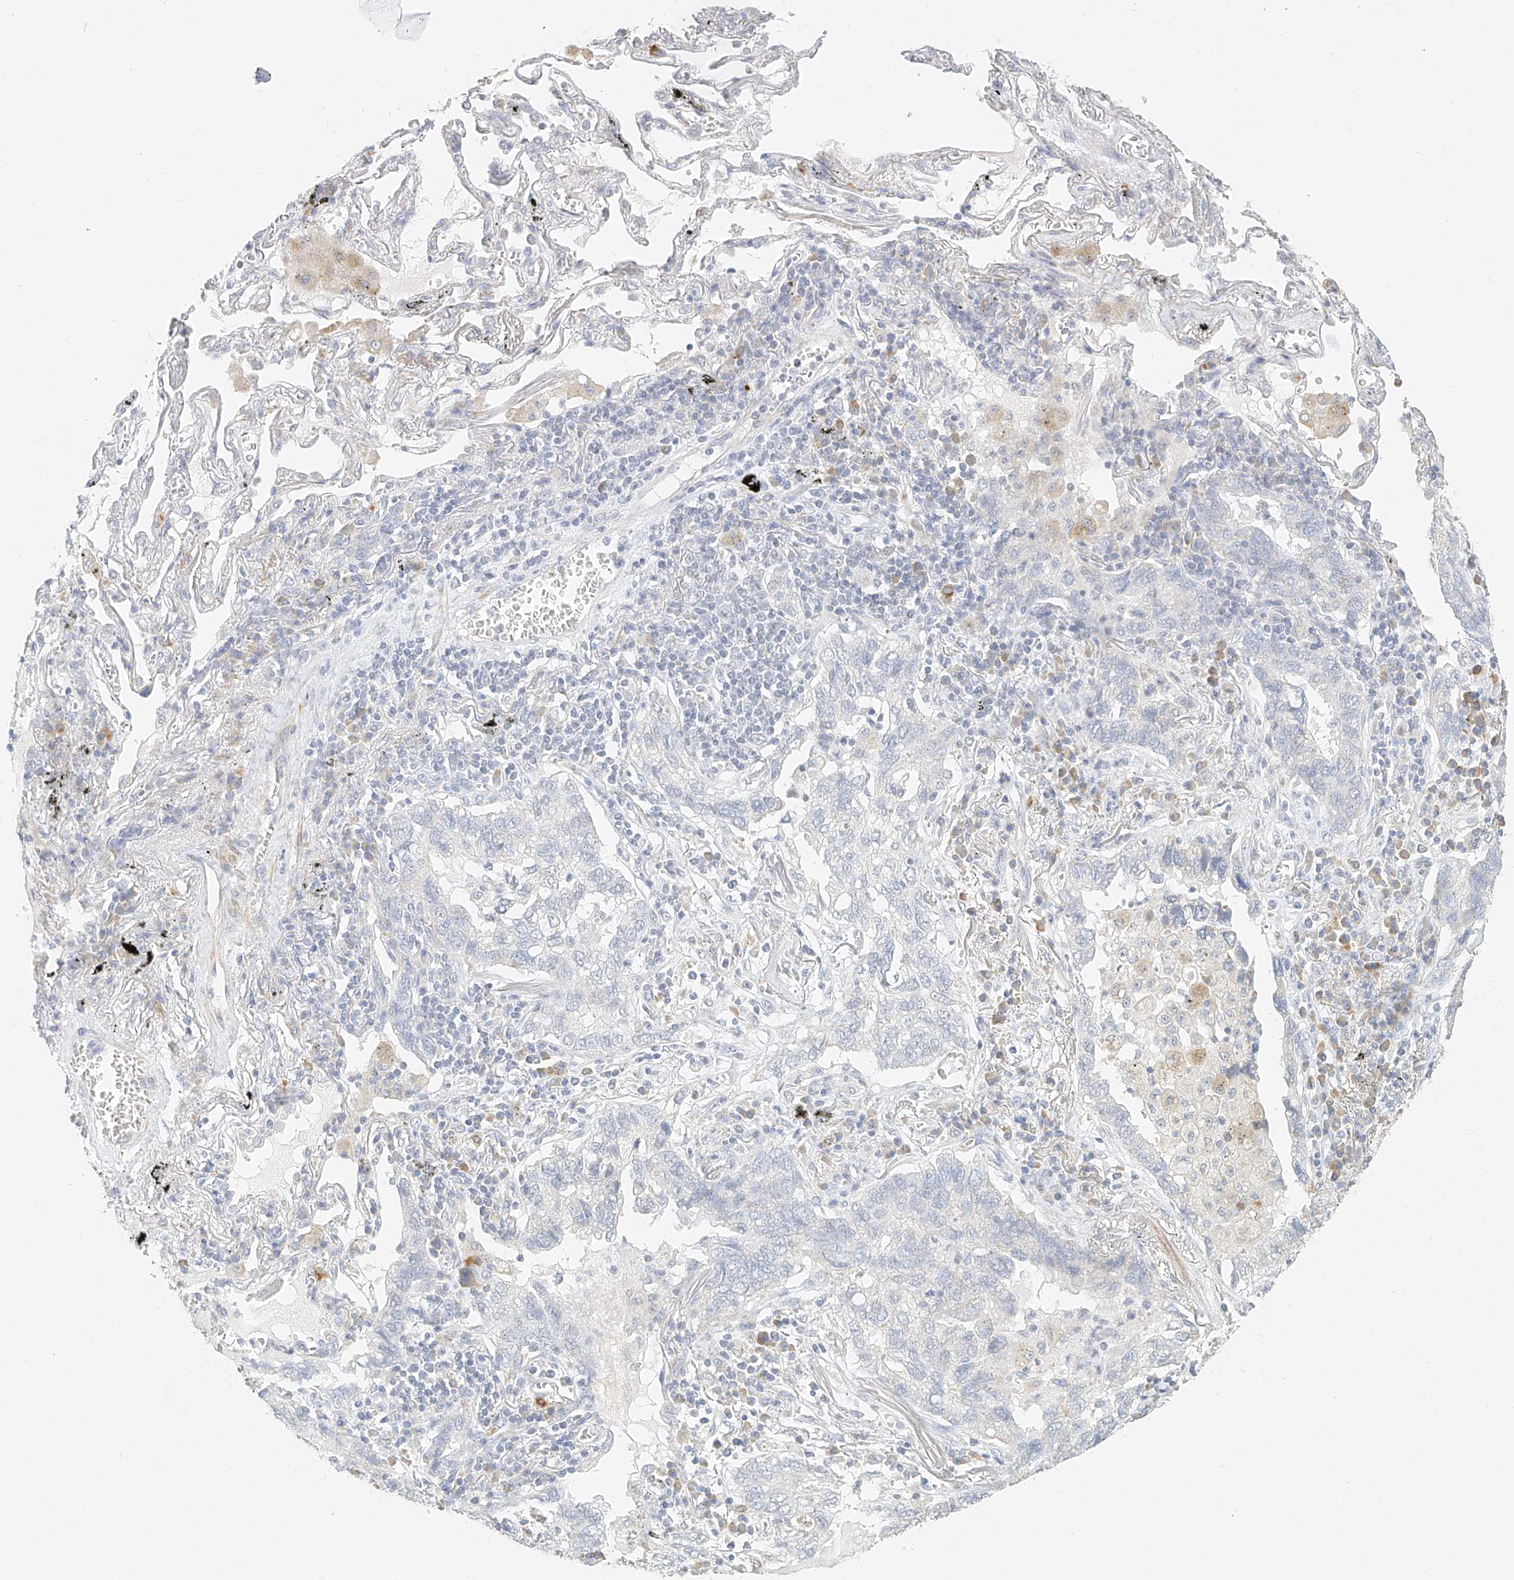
{"staining": {"intensity": "negative", "quantity": "none", "location": "none"}, "tissue": "lung cancer", "cell_type": "Tumor cells", "image_type": "cancer", "snomed": [{"axis": "morphology", "description": "Adenocarcinoma, NOS"}, {"axis": "topography", "description": "Lung"}], "caption": "DAB (3,3'-diaminobenzidine) immunohistochemical staining of lung cancer (adenocarcinoma) displays no significant staining in tumor cells.", "gene": "CXorf58", "patient": {"sex": "male", "age": 65}}